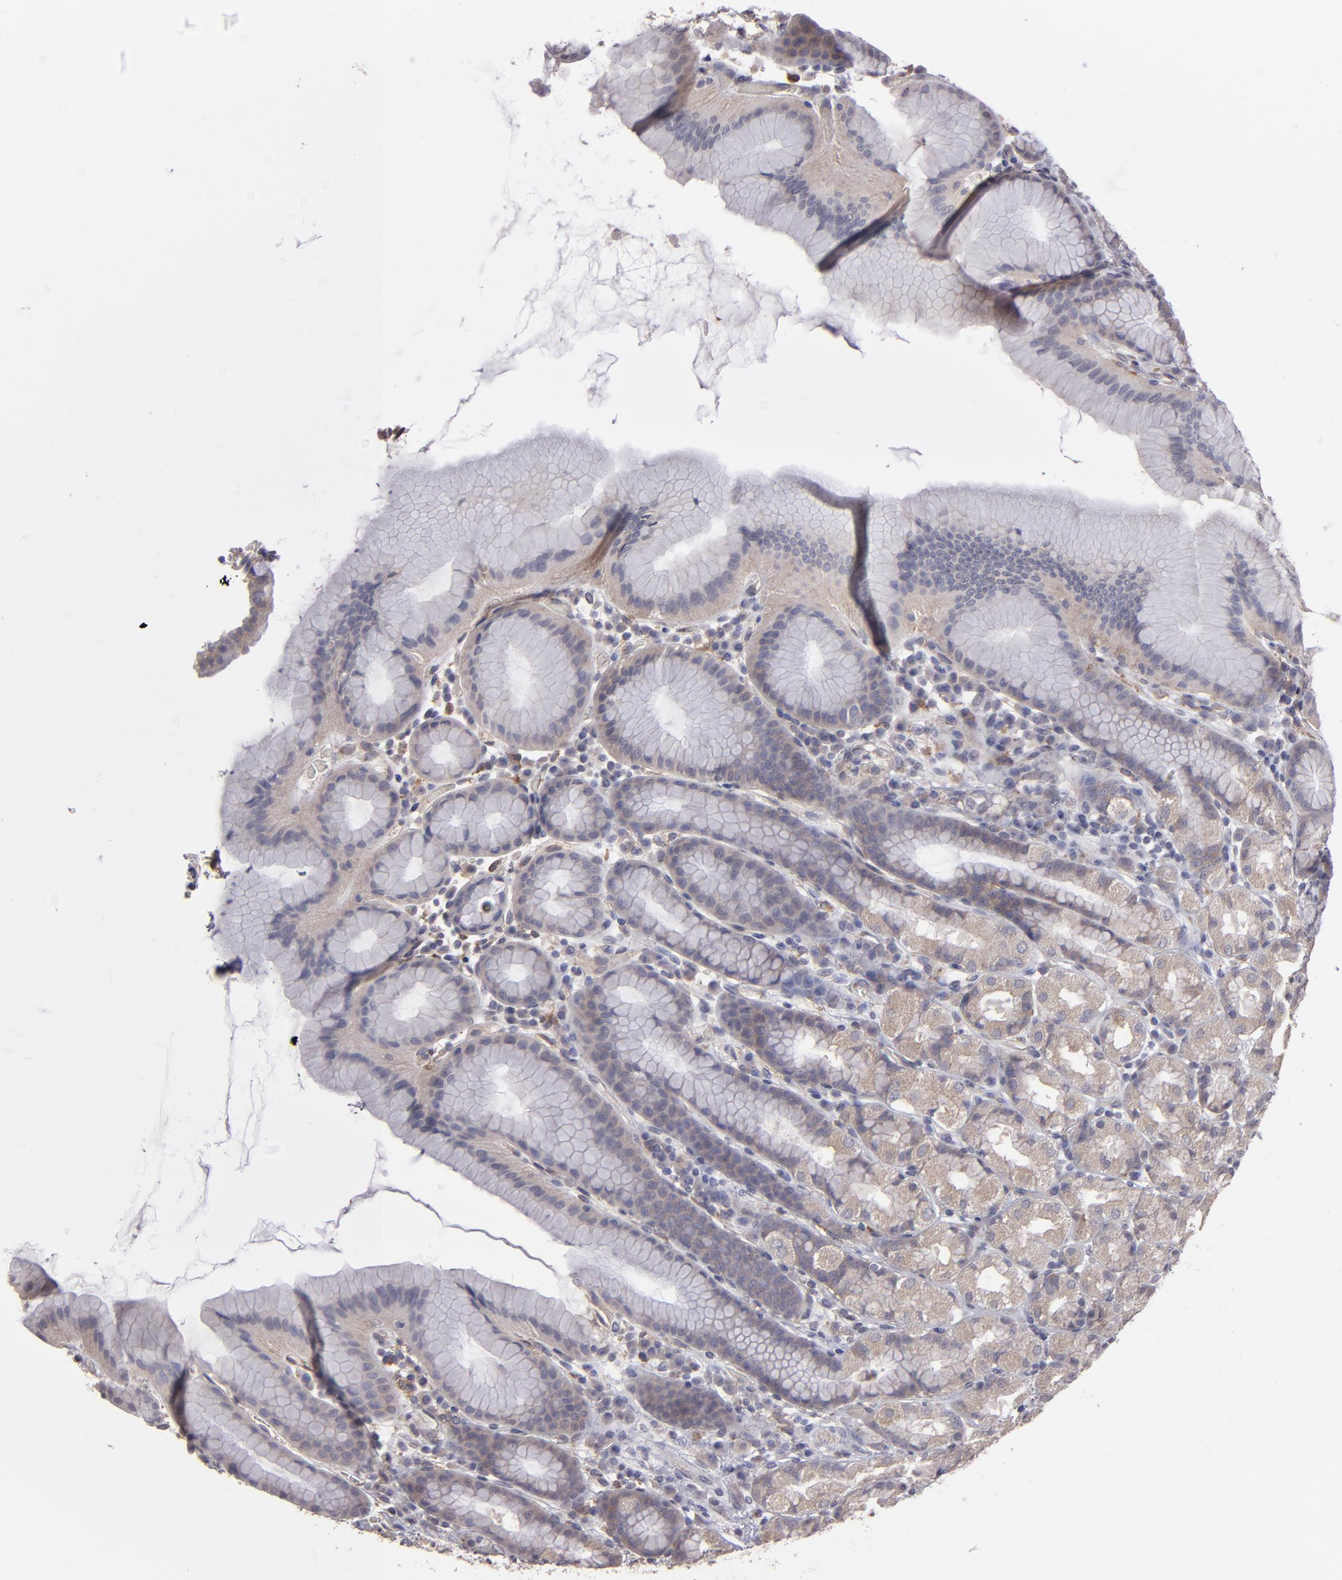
{"staining": {"intensity": "weak", "quantity": ">75%", "location": "cytoplasmic/membranous"}, "tissue": "stomach", "cell_type": "Glandular cells", "image_type": "normal", "snomed": [{"axis": "morphology", "description": "Normal tissue, NOS"}, {"axis": "topography", "description": "Stomach, upper"}], "caption": "About >75% of glandular cells in unremarkable stomach demonstrate weak cytoplasmic/membranous protein expression as visualized by brown immunohistochemical staining.", "gene": "ITGB5", "patient": {"sex": "male", "age": 68}}